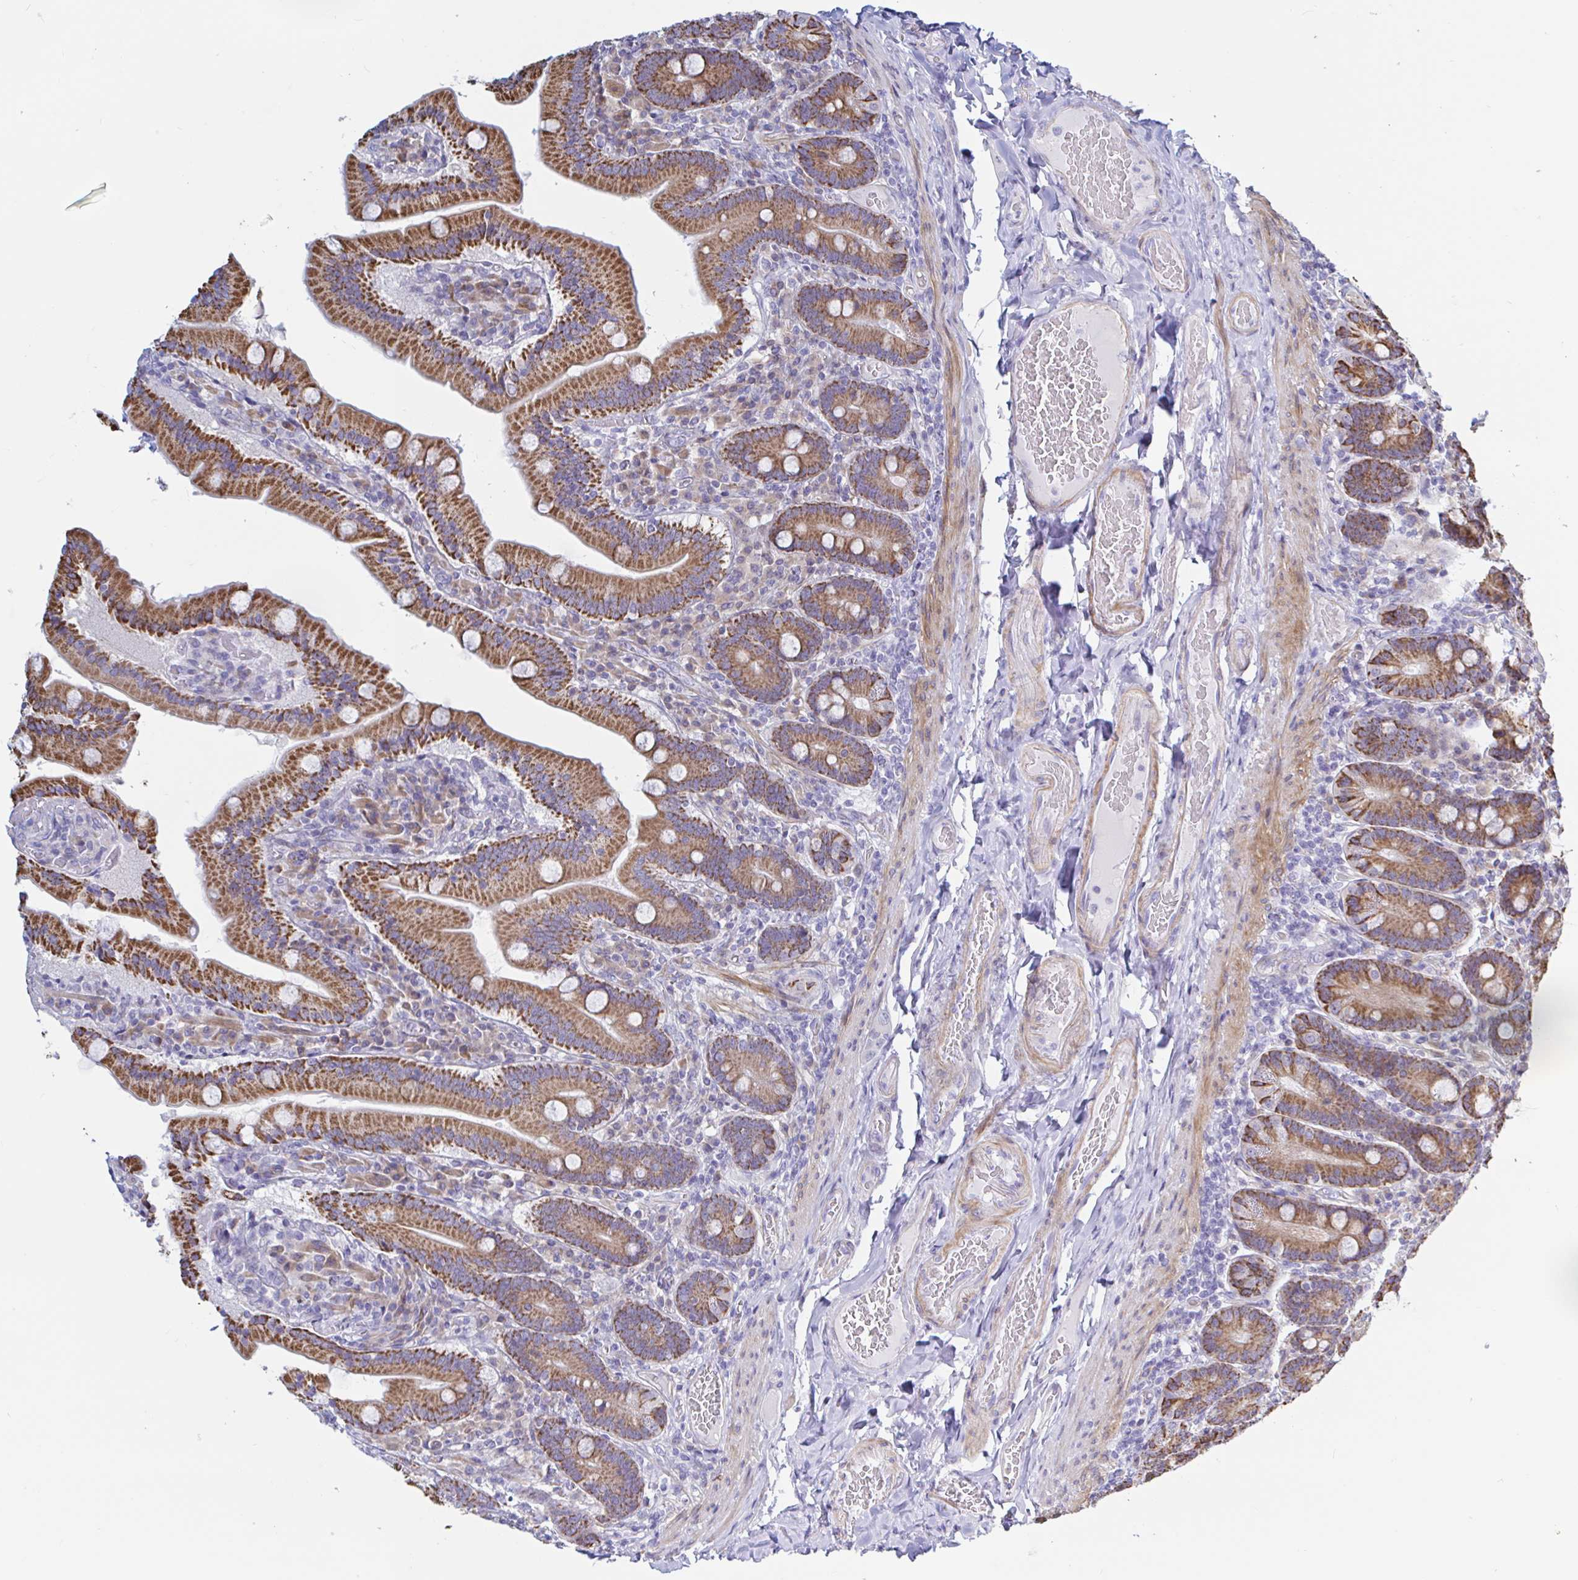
{"staining": {"intensity": "strong", "quantity": ">75%", "location": "cytoplasmic/membranous"}, "tissue": "duodenum", "cell_type": "Glandular cells", "image_type": "normal", "snomed": [{"axis": "morphology", "description": "Normal tissue, NOS"}, {"axis": "topography", "description": "Duodenum"}], "caption": "Duodenum stained with immunohistochemistry reveals strong cytoplasmic/membranous staining in approximately >75% of glandular cells.", "gene": "ENSG00000271254", "patient": {"sex": "female", "age": 62}}